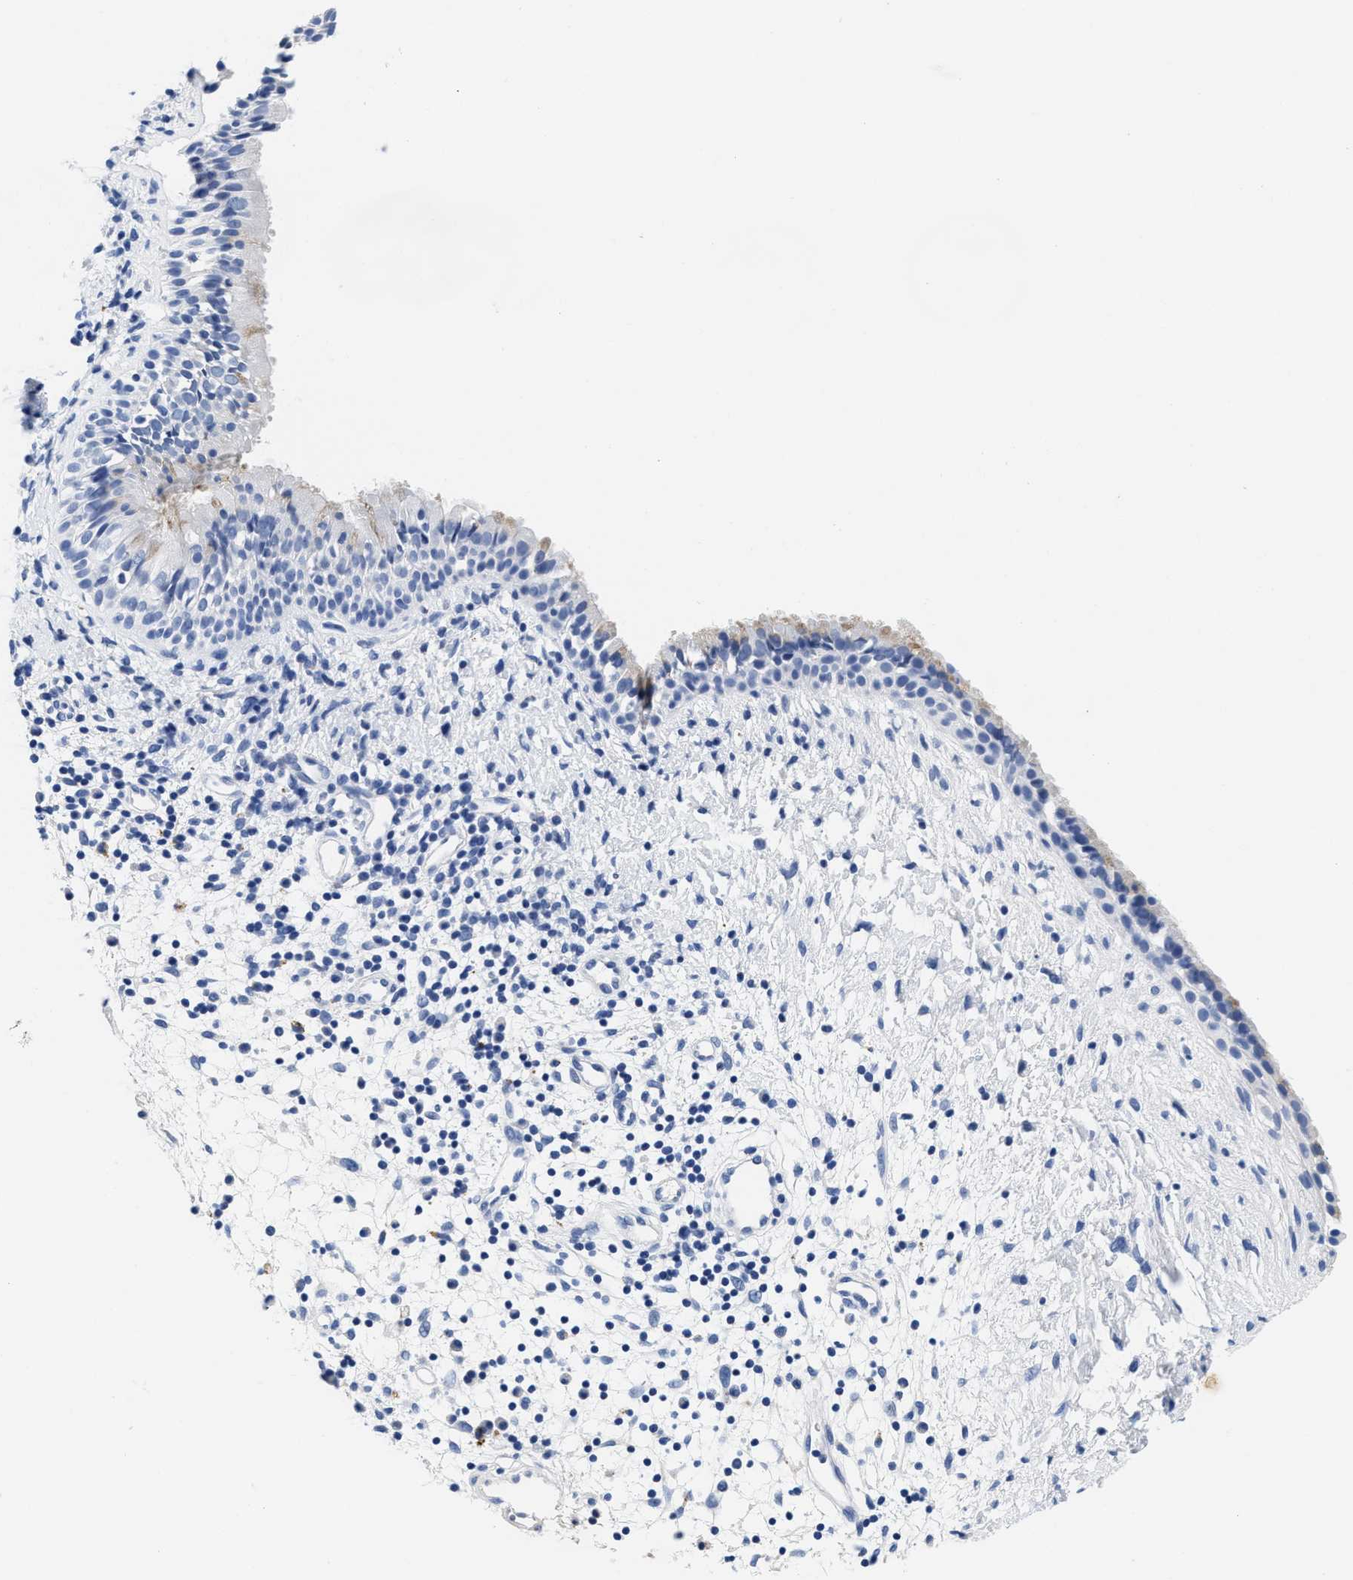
{"staining": {"intensity": "negative", "quantity": "none", "location": "none"}, "tissue": "nasopharynx", "cell_type": "Respiratory epithelial cells", "image_type": "normal", "snomed": [{"axis": "morphology", "description": "Normal tissue, NOS"}, {"axis": "topography", "description": "Nasopharynx"}], "caption": "High magnification brightfield microscopy of unremarkable nasopharynx stained with DAB (3,3'-diaminobenzidine) (brown) and counterstained with hematoxylin (blue): respiratory epithelial cells show no significant positivity.", "gene": "TTC3", "patient": {"sex": "male", "age": 22}}